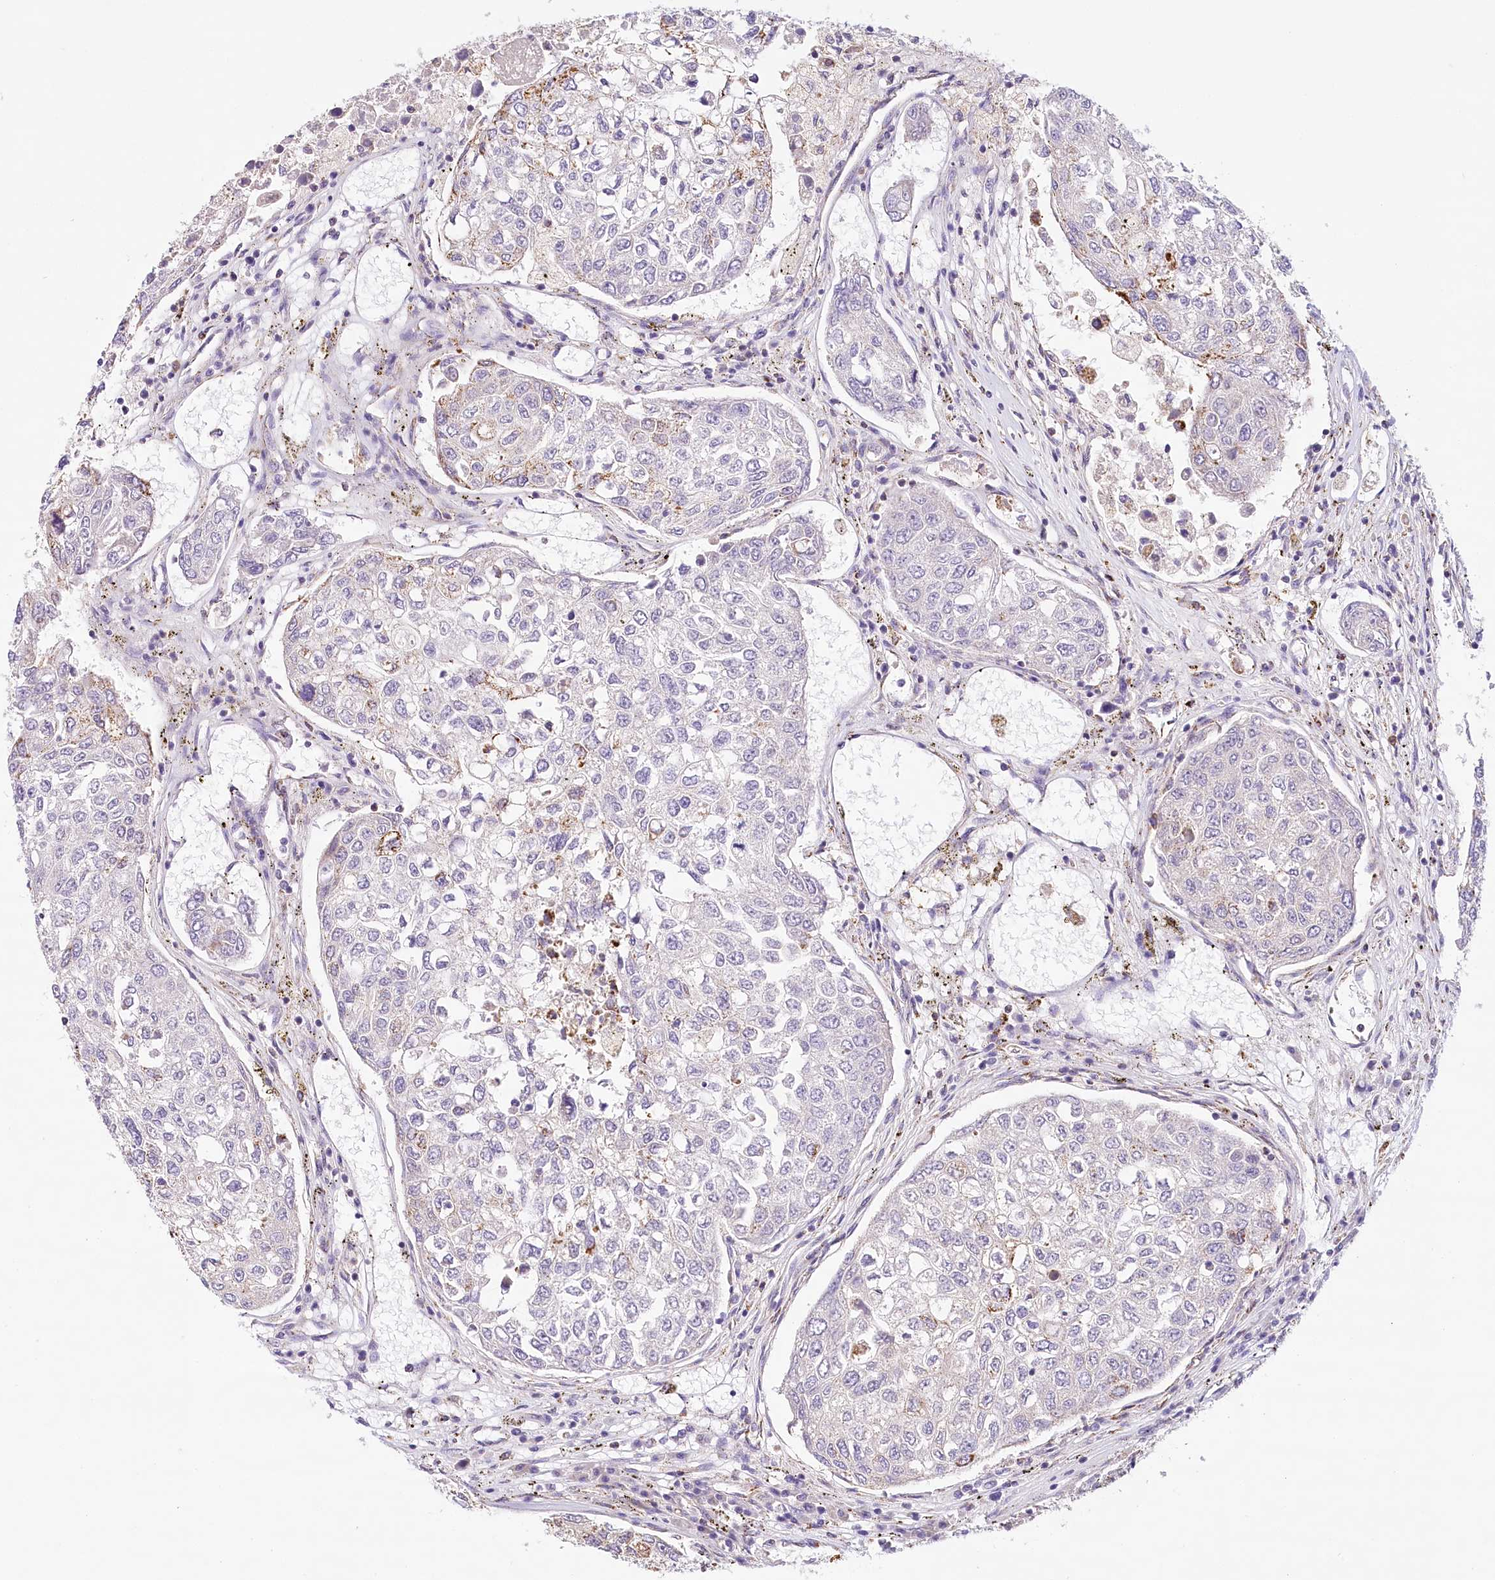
{"staining": {"intensity": "strong", "quantity": "<25%", "location": "cytoplasmic/membranous"}, "tissue": "urothelial cancer", "cell_type": "Tumor cells", "image_type": "cancer", "snomed": [{"axis": "morphology", "description": "Urothelial carcinoma, High grade"}, {"axis": "topography", "description": "Lymph node"}, {"axis": "topography", "description": "Urinary bladder"}], "caption": "Human urothelial carcinoma (high-grade) stained with a brown dye shows strong cytoplasmic/membranous positive expression in approximately <25% of tumor cells.", "gene": "LSS", "patient": {"sex": "male", "age": 51}}